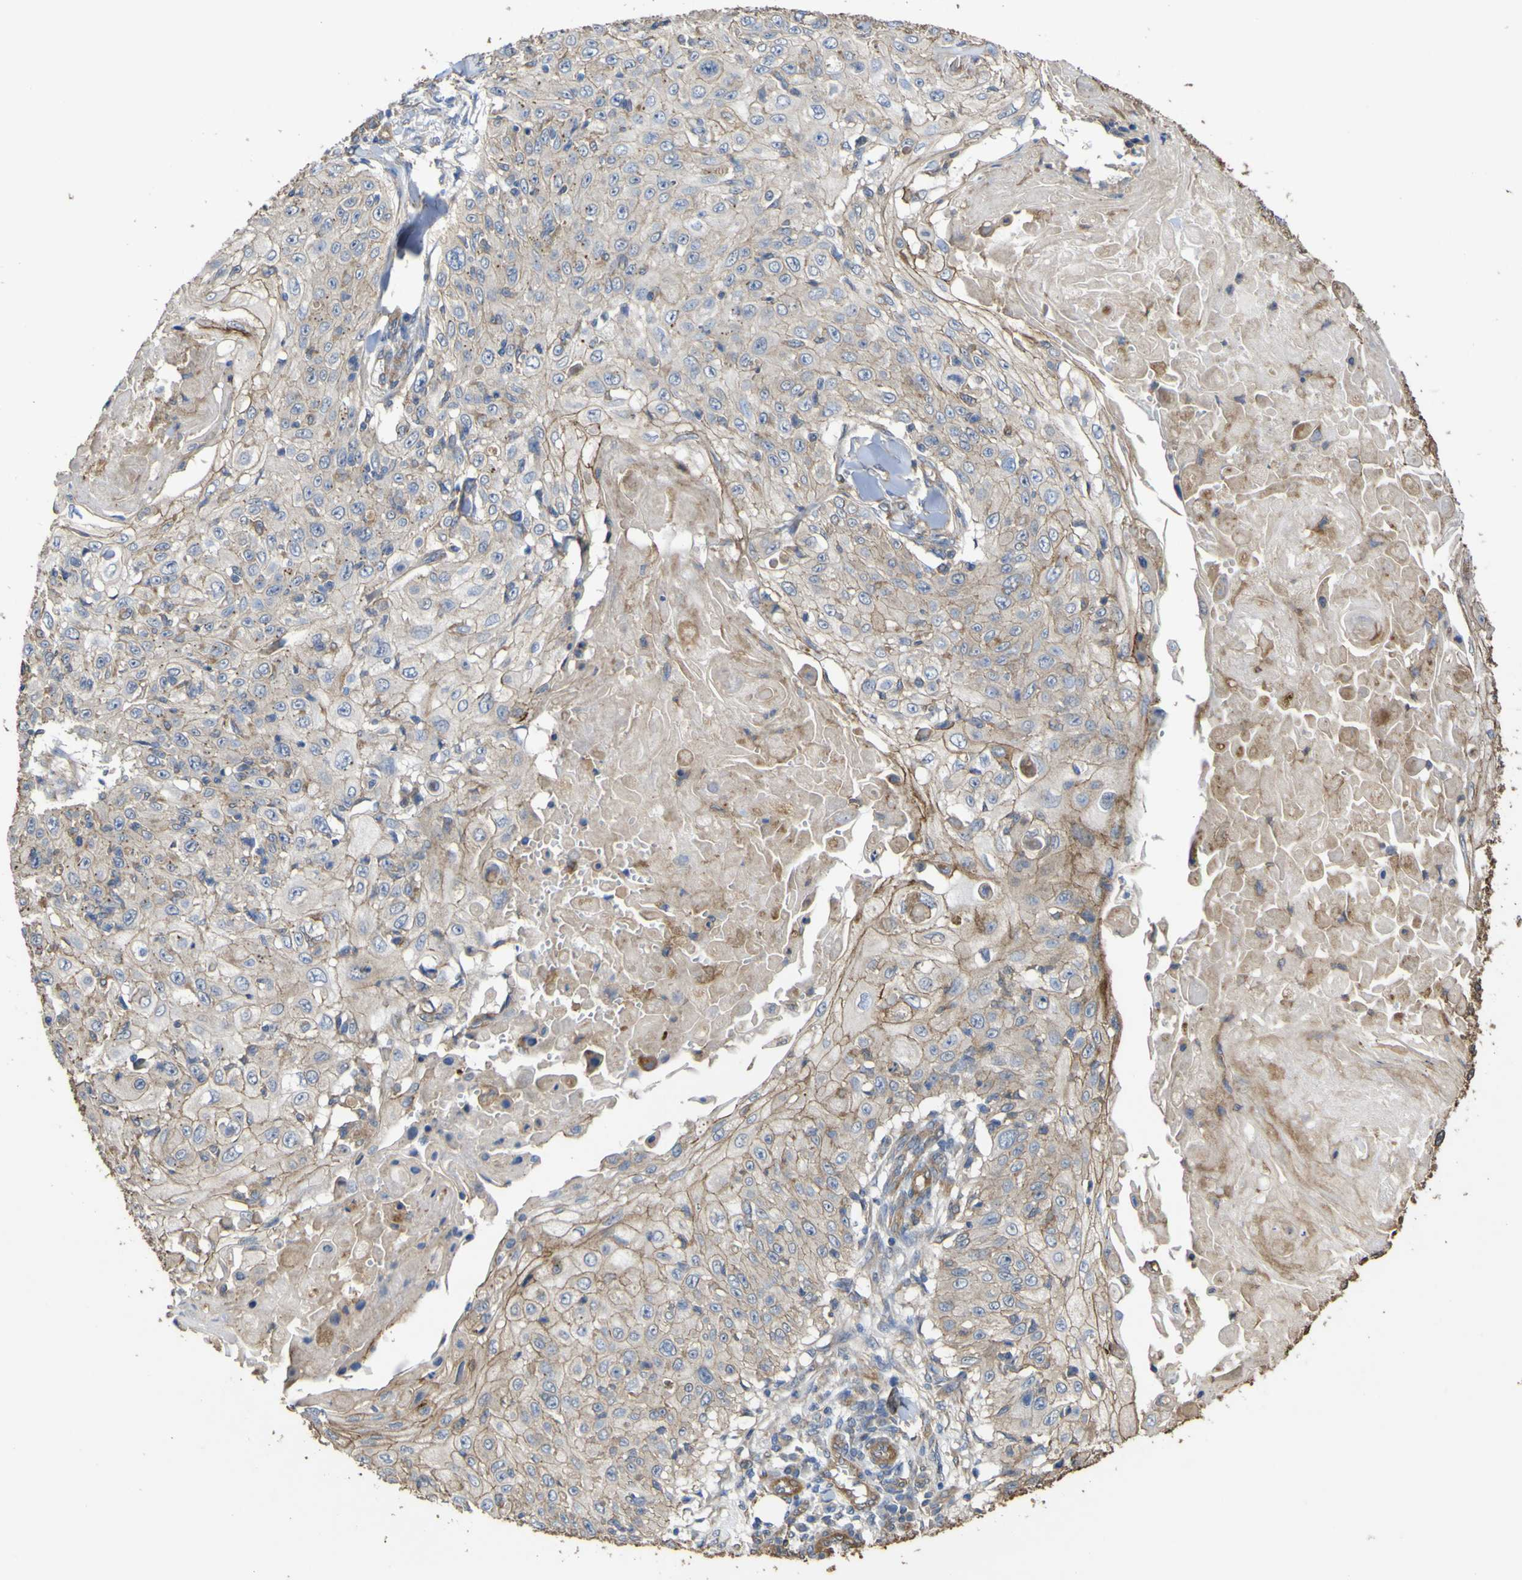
{"staining": {"intensity": "weak", "quantity": ">75%", "location": "cytoplasmic/membranous"}, "tissue": "skin cancer", "cell_type": "Tumor cells", "image_type": "cancer", "snomed": [{"axis": "morphology", "description": "Squamous cell carcinoma, NOS"}, {"axis": "topography", "description": "Skin"}], "caption": "Immunohistochemical staining of skin squamous cell carcinoma displays weak cytoplasmic/membranous protein positivity in about >75% of tumor cells.", "gene": "TNFSF15", "patient": {"sex": "male", "age": 86}}